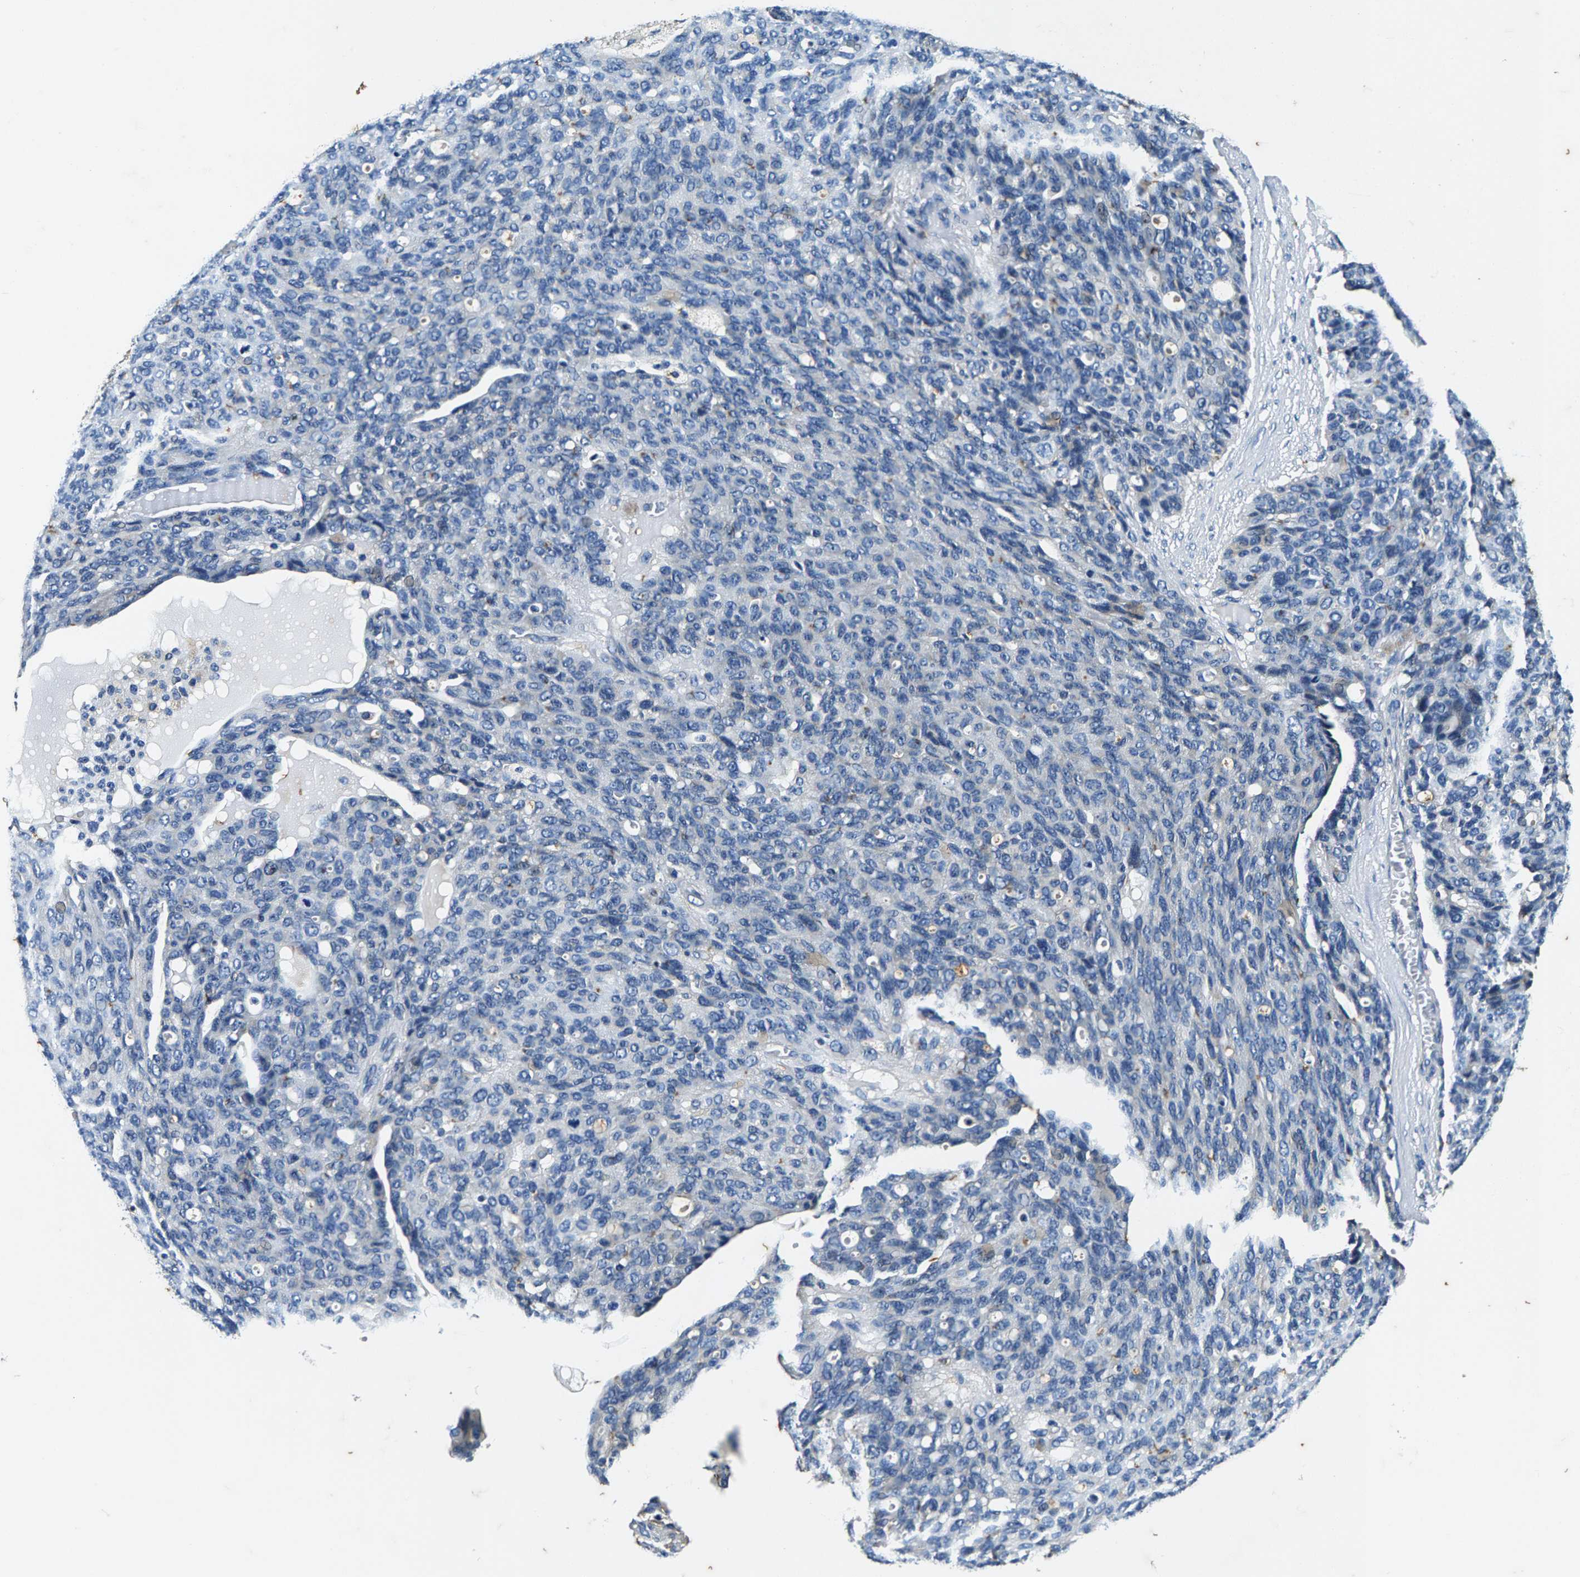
{"staining": {"intensity": "negative", "quantity": "none", "location": "none"}, "tissue": "ovarian cancer", "cell_type": "Tumor cells", "image_type": "cancer", "snomed": [{"axis": "morphology", "description": "Carcinoma, endometroid"}, {"axis": "topography", "description": "Ovary"}], "caption": "Ovarian endometroid carcinoma was stained to show a protein in brown. There is no significant expression in tumor cells. (Brightfield microscopy of DAB IHC at high magnification).", "gene": "PI4KB", "patient": {"sex": "female", "age": 60}}